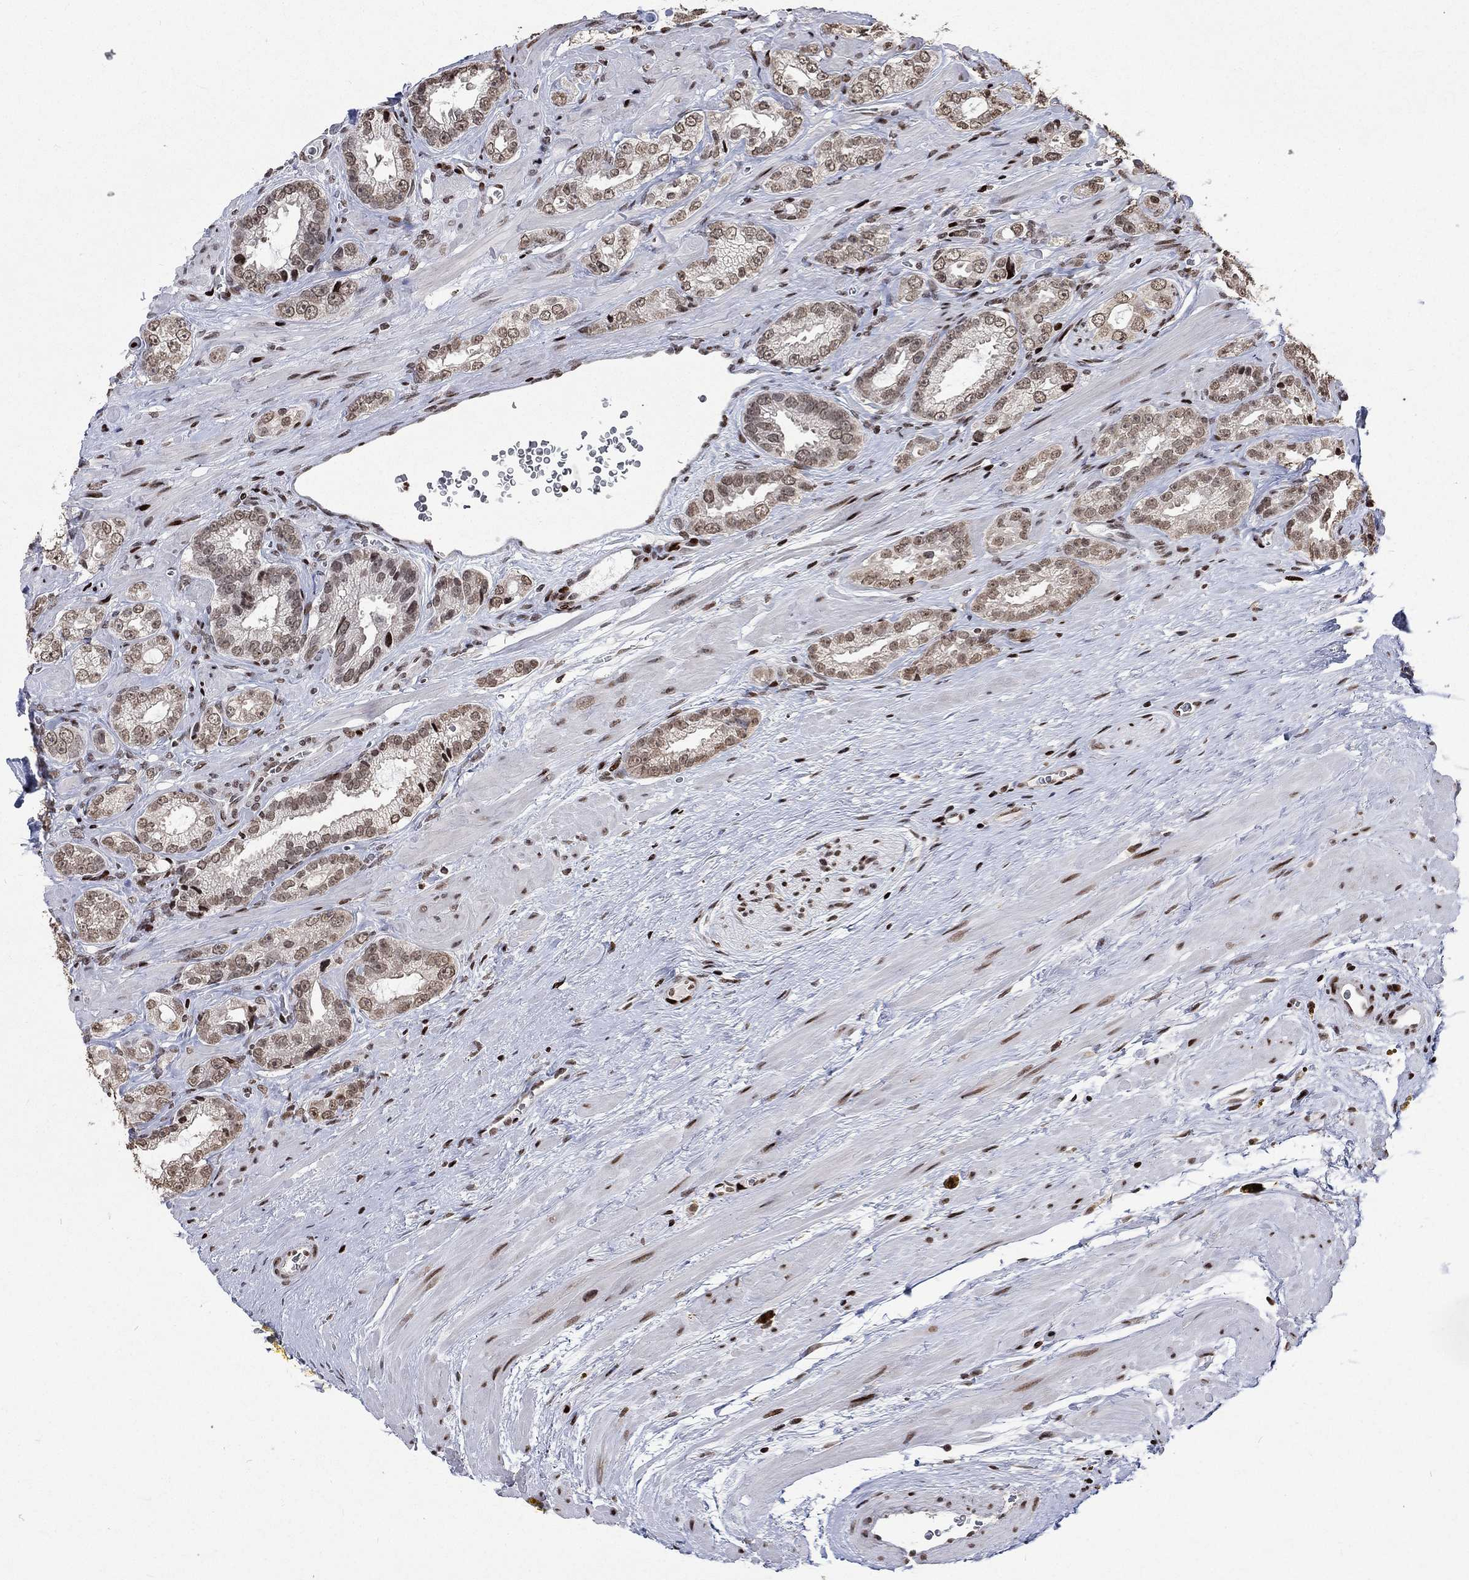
{"staining": {"intensity": "moderate", "quantity": ">75%", "location": "nuclear"}, "tissue": "prostate cancer", "cell_type": "Tumor cells", "image_type": "cancer", "snomed": [{"axis": "morphology", "description": "Adenocarcinoma, NOS"}, {"axis": "topography", "description": "Prostate"}], "caption": "Approximately >75% of tumor cells in human prostate cancer (adenocarcinoma) demonstrate moderate nuclear protein staining as visualized by brown immunohistochemical staining.", "gene": "SRSF3", "patient": {"sex": "male", "age": 67}}